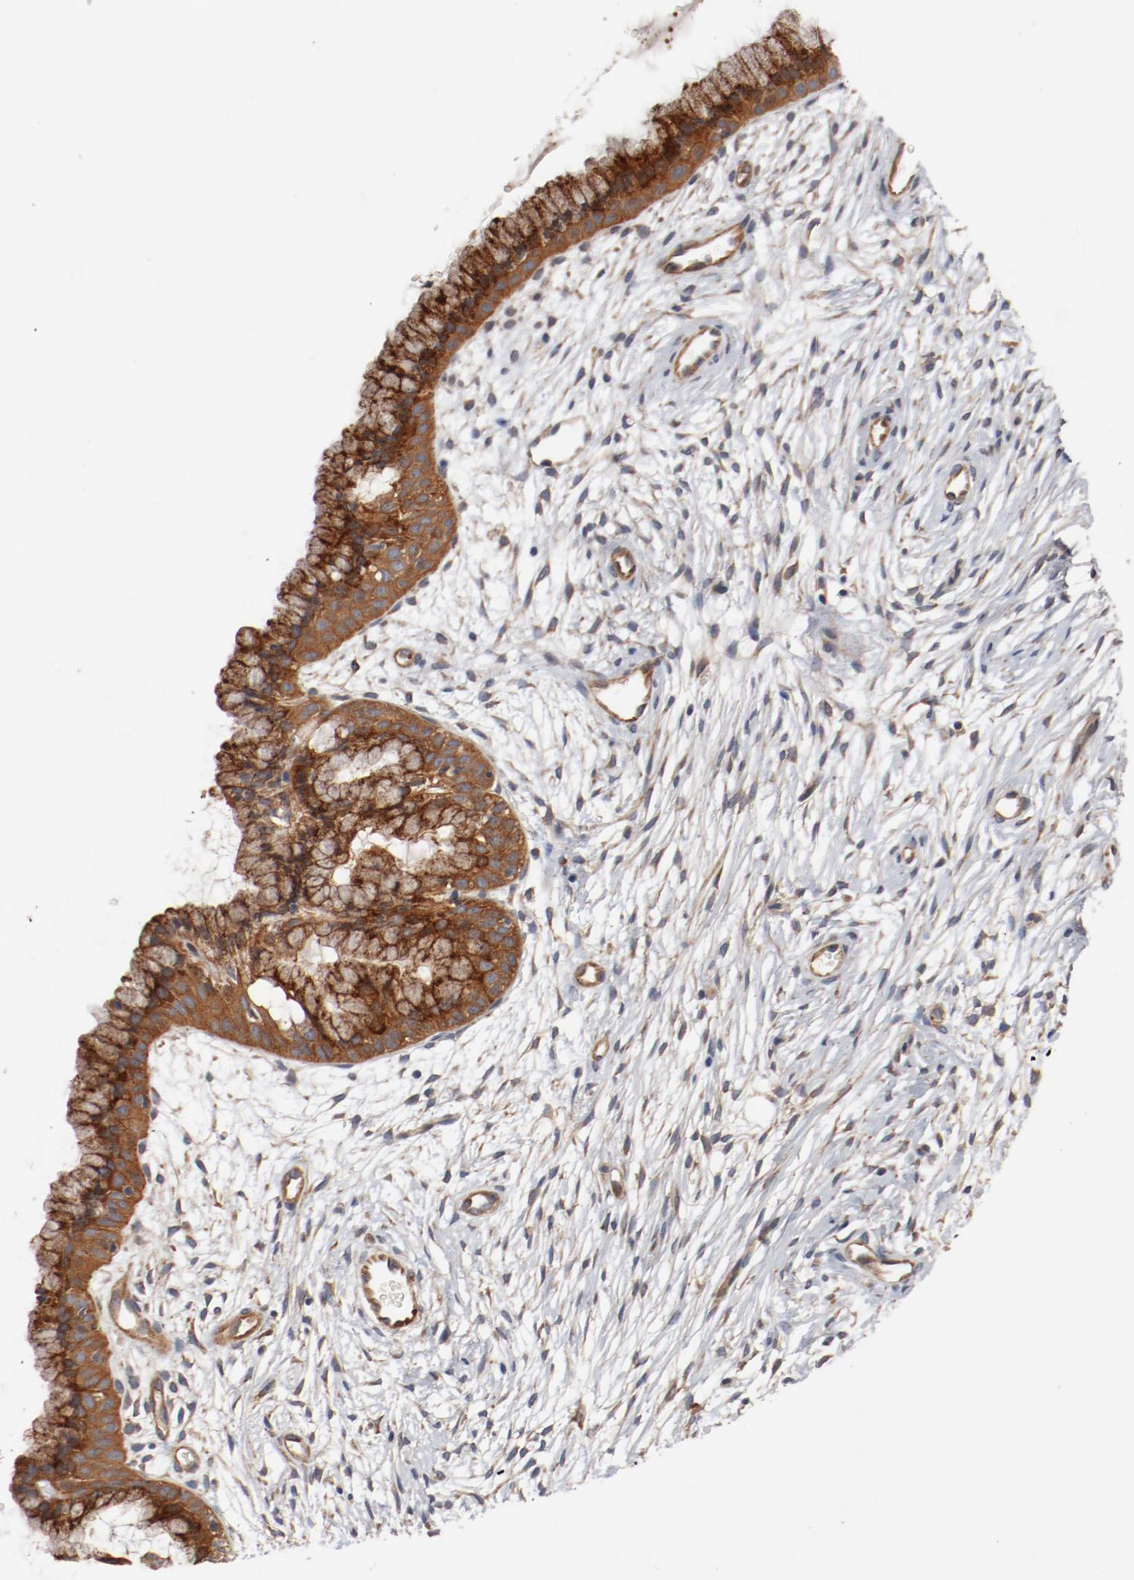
{"staining": {"intensity": "strong", "quantity": ">75%", "location": "cytoplasmic/membranous"}, "tissue": "cervix", "cell_type": "Glandular cells", "image_type": "normal", "snomed": [{"axis": "morphology", "description": "Normal tissue, NOS"}, {"axis": "topography", "description": "Cervix"}], "caption": "A high amount of strong cytoplasmic/membranous staining is appreciated in about >75% of glandular cells in normal cervix.", "gene": "PITPNM2", "patient": {"sex": "female", "age": 39}}